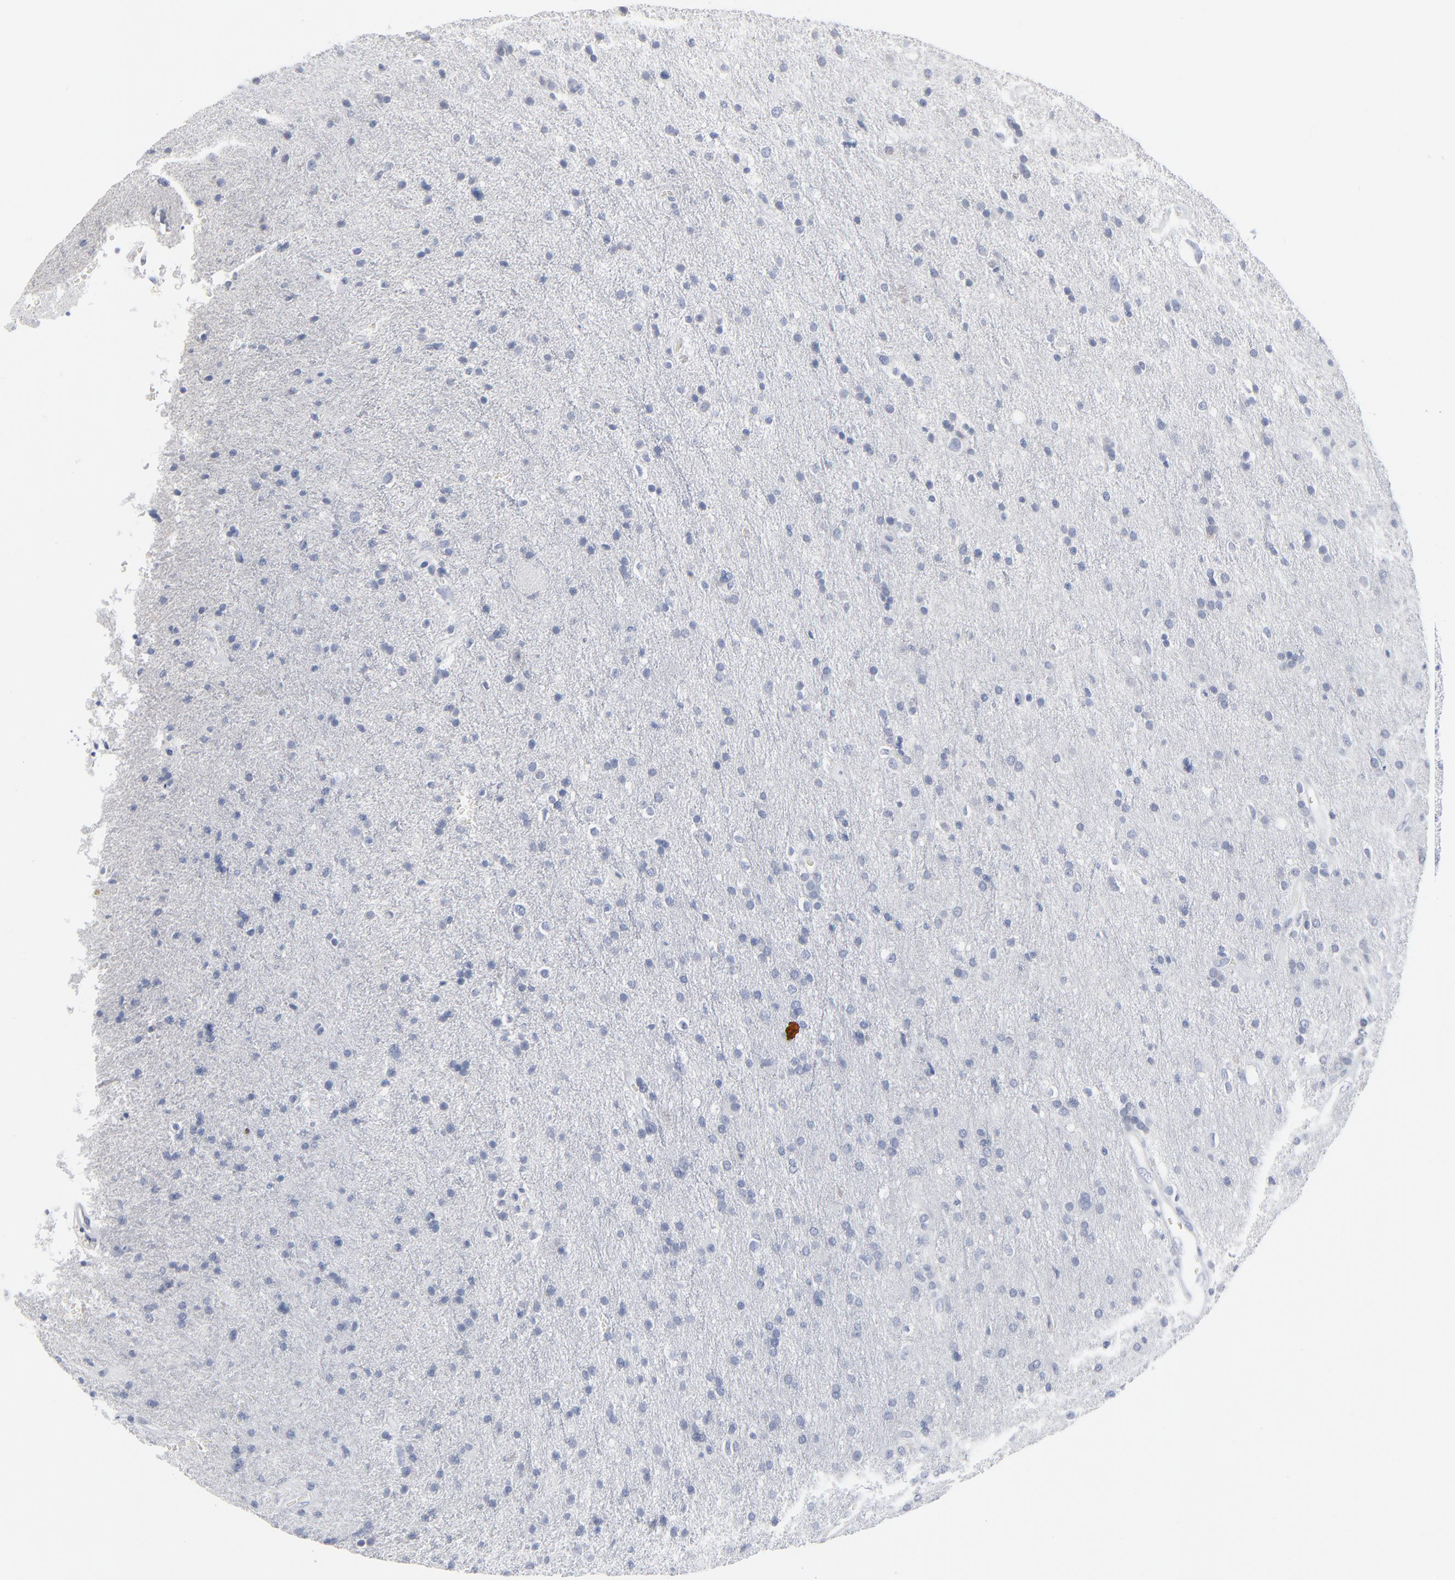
{"staining": {"intensity": "negative", "quantity": "none", "location": "none"}, "tissue": "glioma", "cell_type": "Tumor cells", "image_type": "cancer", "snomed": [{"axis": "morphology", "description": "Glioma, malignant, High grade"}, {"axis": "topography", "description": "Brain"}], "caption": "Tumor cells are negative for protein expression in human high-grade glioma (malignant). Nuclei are stained in blue.", "gene": "PAGE1", "patient": {"sex": "male", "age": 33}}